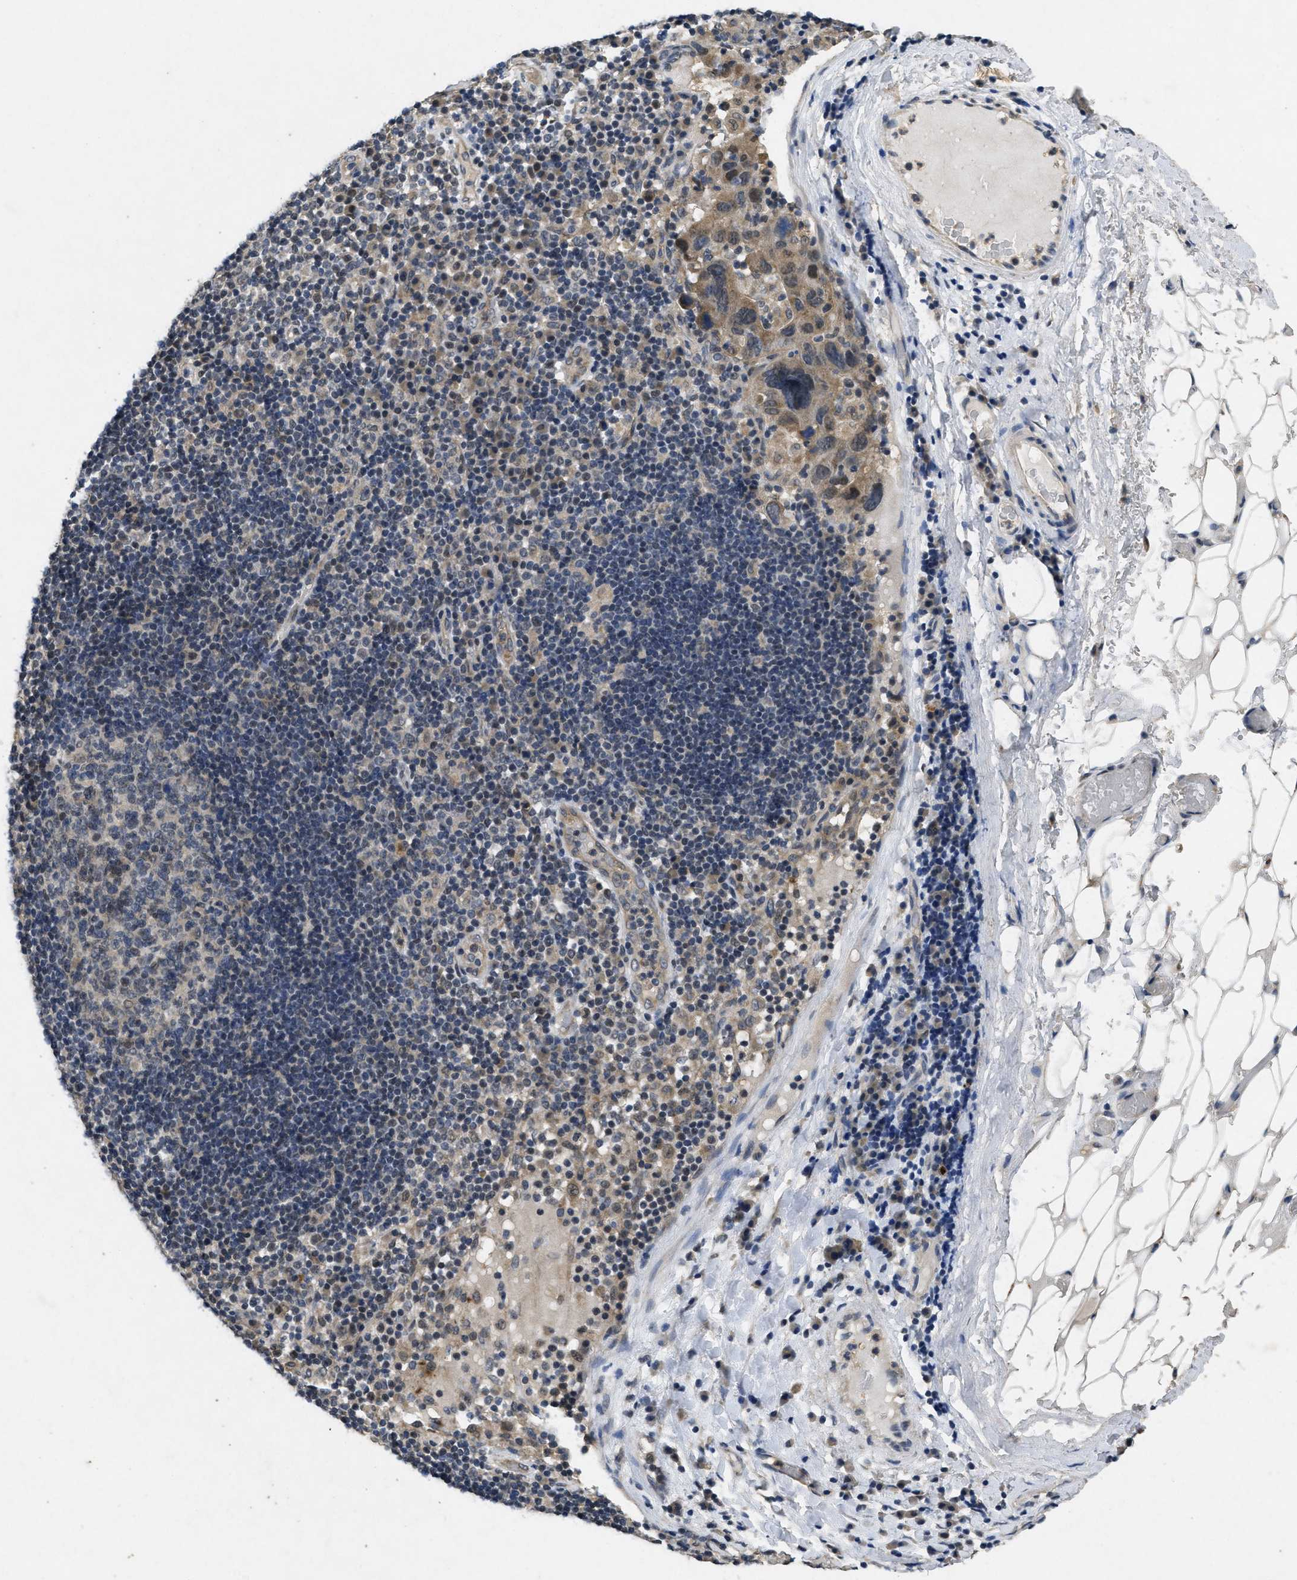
{"staining": {"intensity": "negative", "quantity": "none", "location": "none"}, "tissue": "adipose tissue", "cell_type": "Adipocytes", "image_type": "normal", "snomed": [{"axis": "morphology", "description": "Normal tissue, NOS"}, {"axis": "morphology", "description": "Adenocarcinoma, NOS"}, {"axis": "topography", "description": "Esophagus"}], "caption": "Immunohistochemistry (IHC) of benign human adipose tissue displays no positivity in adipocytes. Nuclei are stained in blue.", "gene": "PAPOLG", "patient": {"sex": "male", "age": 62}}